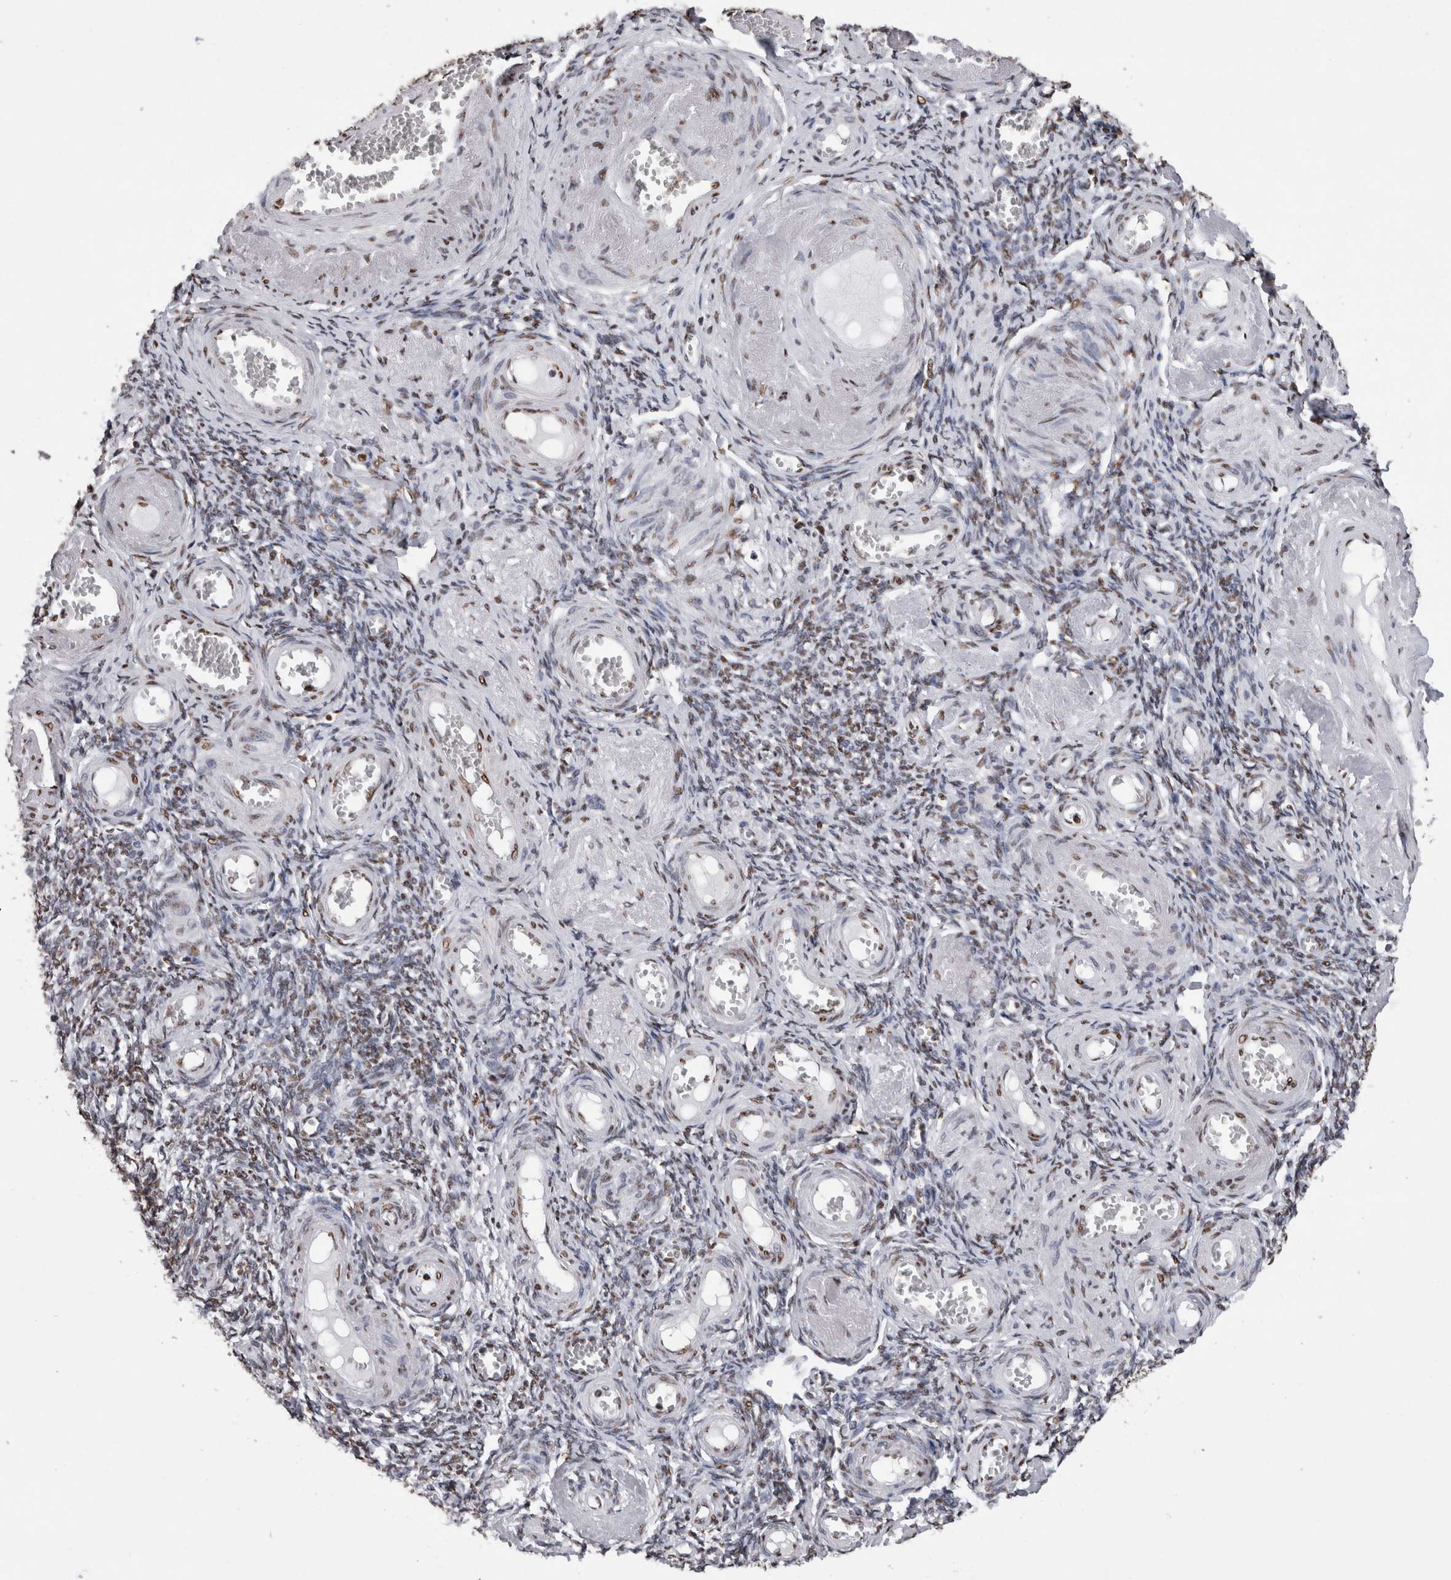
{"staining": {"intensity": "moderate", "quantity": ">75%", "location": "nuclear"}, "tissue": "adipose tissue", "cell_type": "Adipocytes", "image_type": "normal", "snomed": [{"axis": "morphology", "description": "Normal tissue, NOS"}, {"axis": "topography", "description": "Vascular tissue"}, {"axis": "topography", "description": "Fallopian tube"}, {"axis": "topography", "description": "Ovary"}], "caption": "Immunohistochemistry staining of benign adipose tissue, which exhibits medium levels of moderate nuclear positivity in about >75% of adipocytes indicating moderate nuclear protein positivity. The staining was performed using DAB (3,3'-diaminobenzidine) (brown) for protein detection and nuclei were counterstained in hematoxylin (blue).", "gene": "ALPK3", "patient": {"sex": "female", "age": 67}}